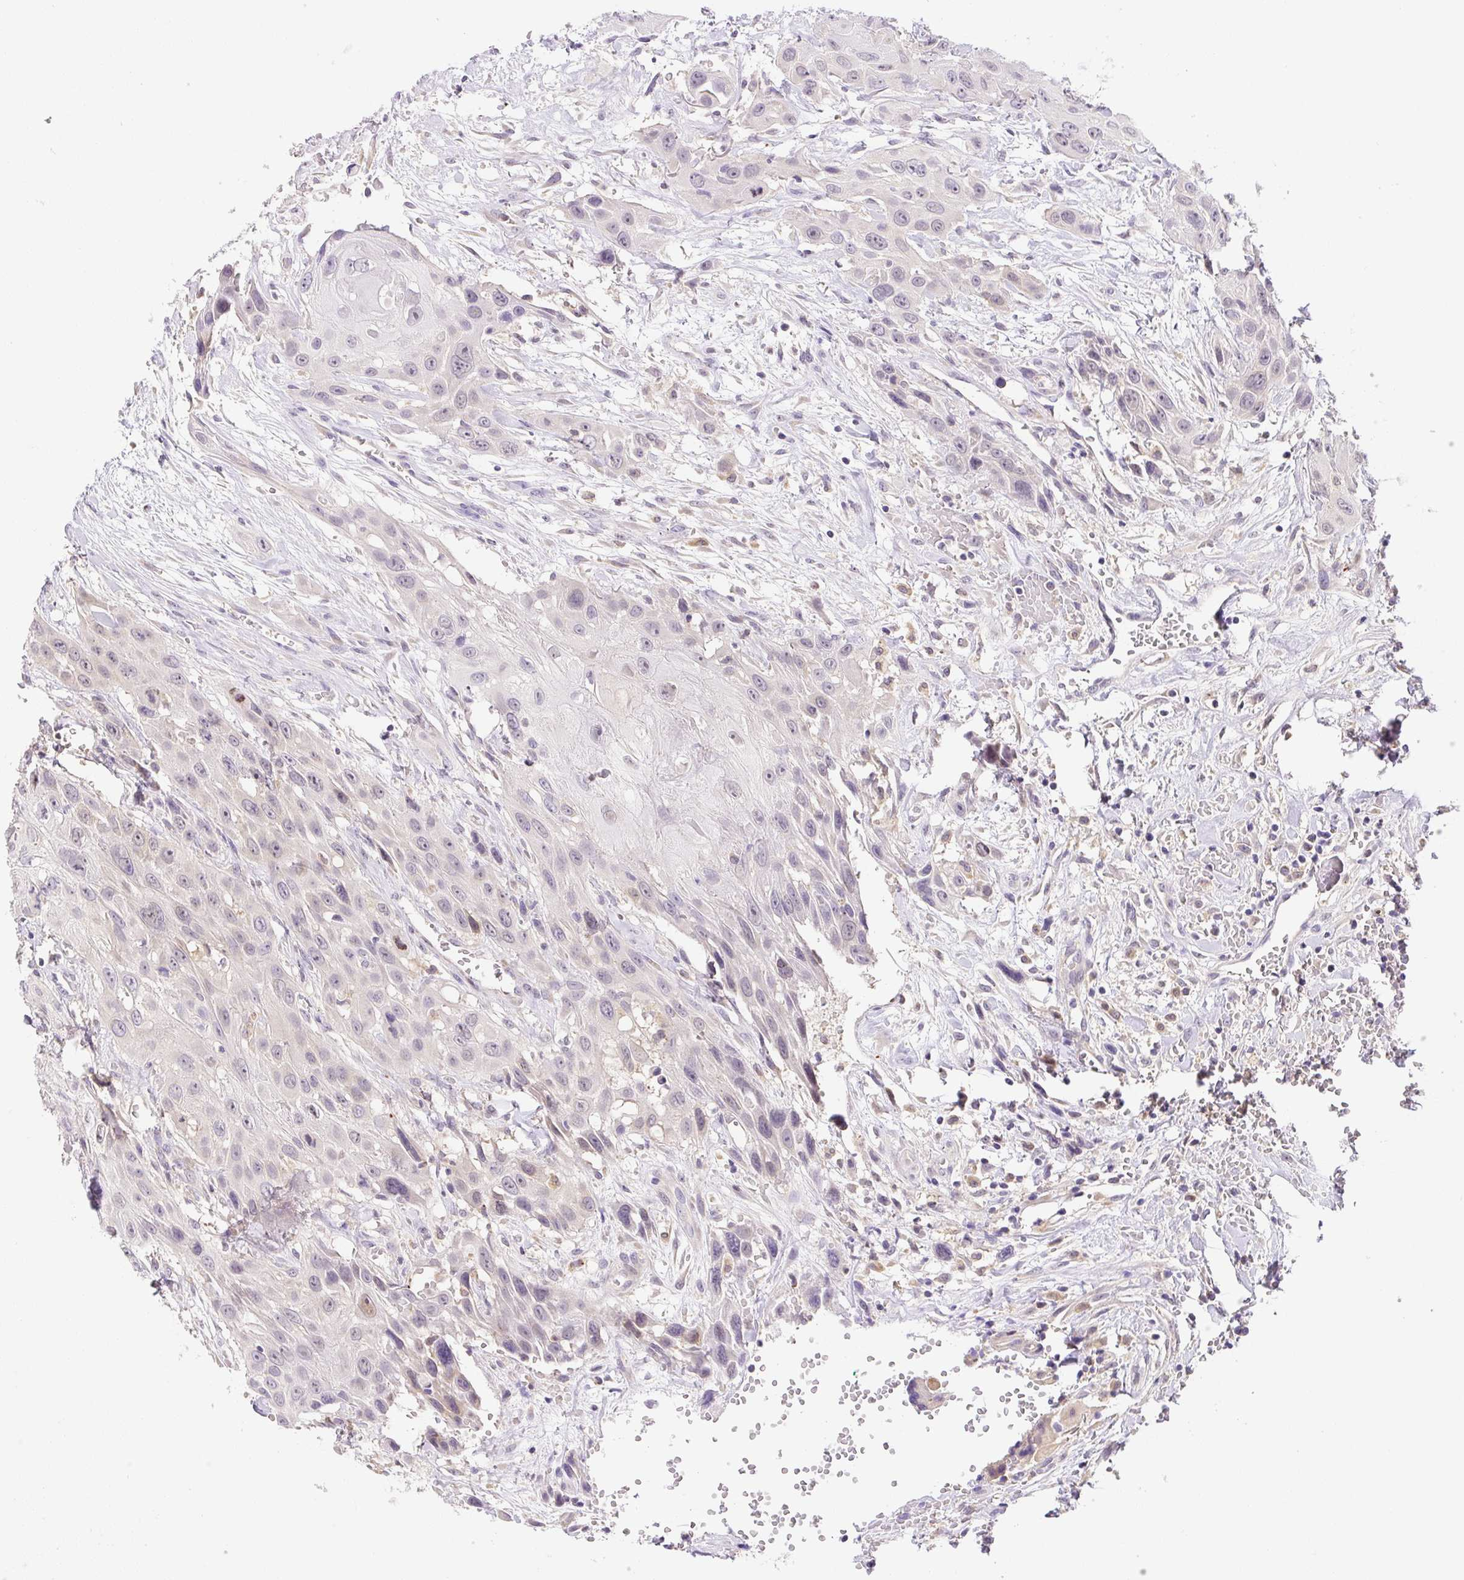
{"staining": {"intensity": "weak", "quantity": "<25%", "location": "nuclear"}, "tissue": "head and neck cancer", "cell_type": "Tumor cells", "image_type": "cancer", "snomed": [{"axis": "morphology", "description": "Squamous cell carcinoma, NOS"}, {"axis": "topography", "description": "Head-Neck"}], "caption": "This is a histopathology image of immunohistochemistry (IHC) staining of head and neck cancer, which shows no positivity in tumor cells.", "gene": "PLA2G4A", "patient": {"sex": "male", "age": 81}}